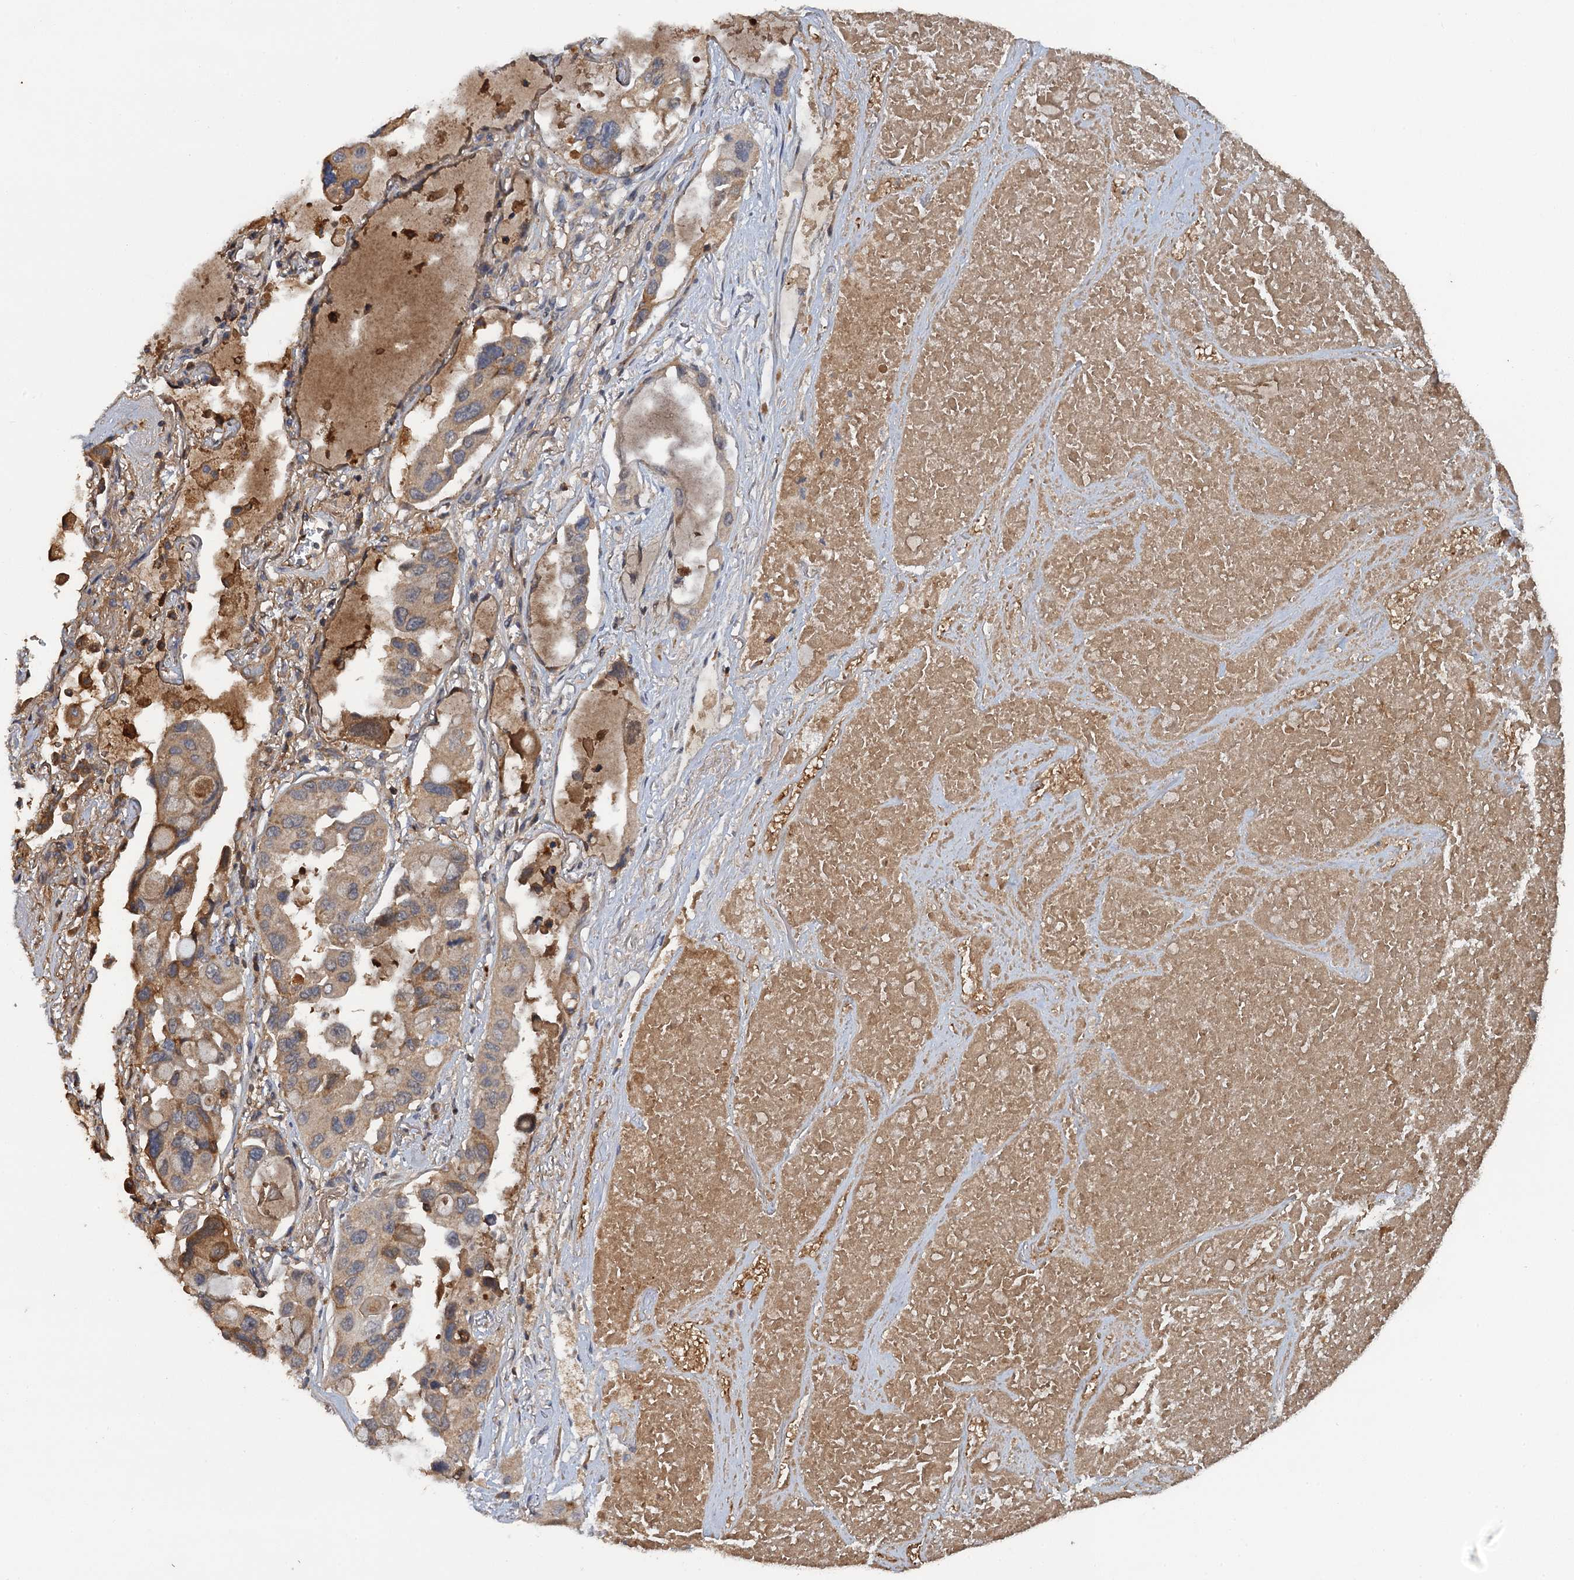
{"staining": {"intensity": "weak", "quantity": ">75%", "location": "cytoplasmic/membranous"}, "tissue": "lung cancer", "cell_type": "Tumor cells", "image_type": "cancer", "snomed": [{"axis": "morphology", "description": "Squamous cell carcinoma, NOS"}, {"axis": "topography", "description": "Lung"}], "caption": "A brown stain shows weak cytoplasmic/membranous positivity of a protein in lung cancer tumor cells.", "gene": "HAPLN3", "patient": {"sex": "female", "age": 73}}